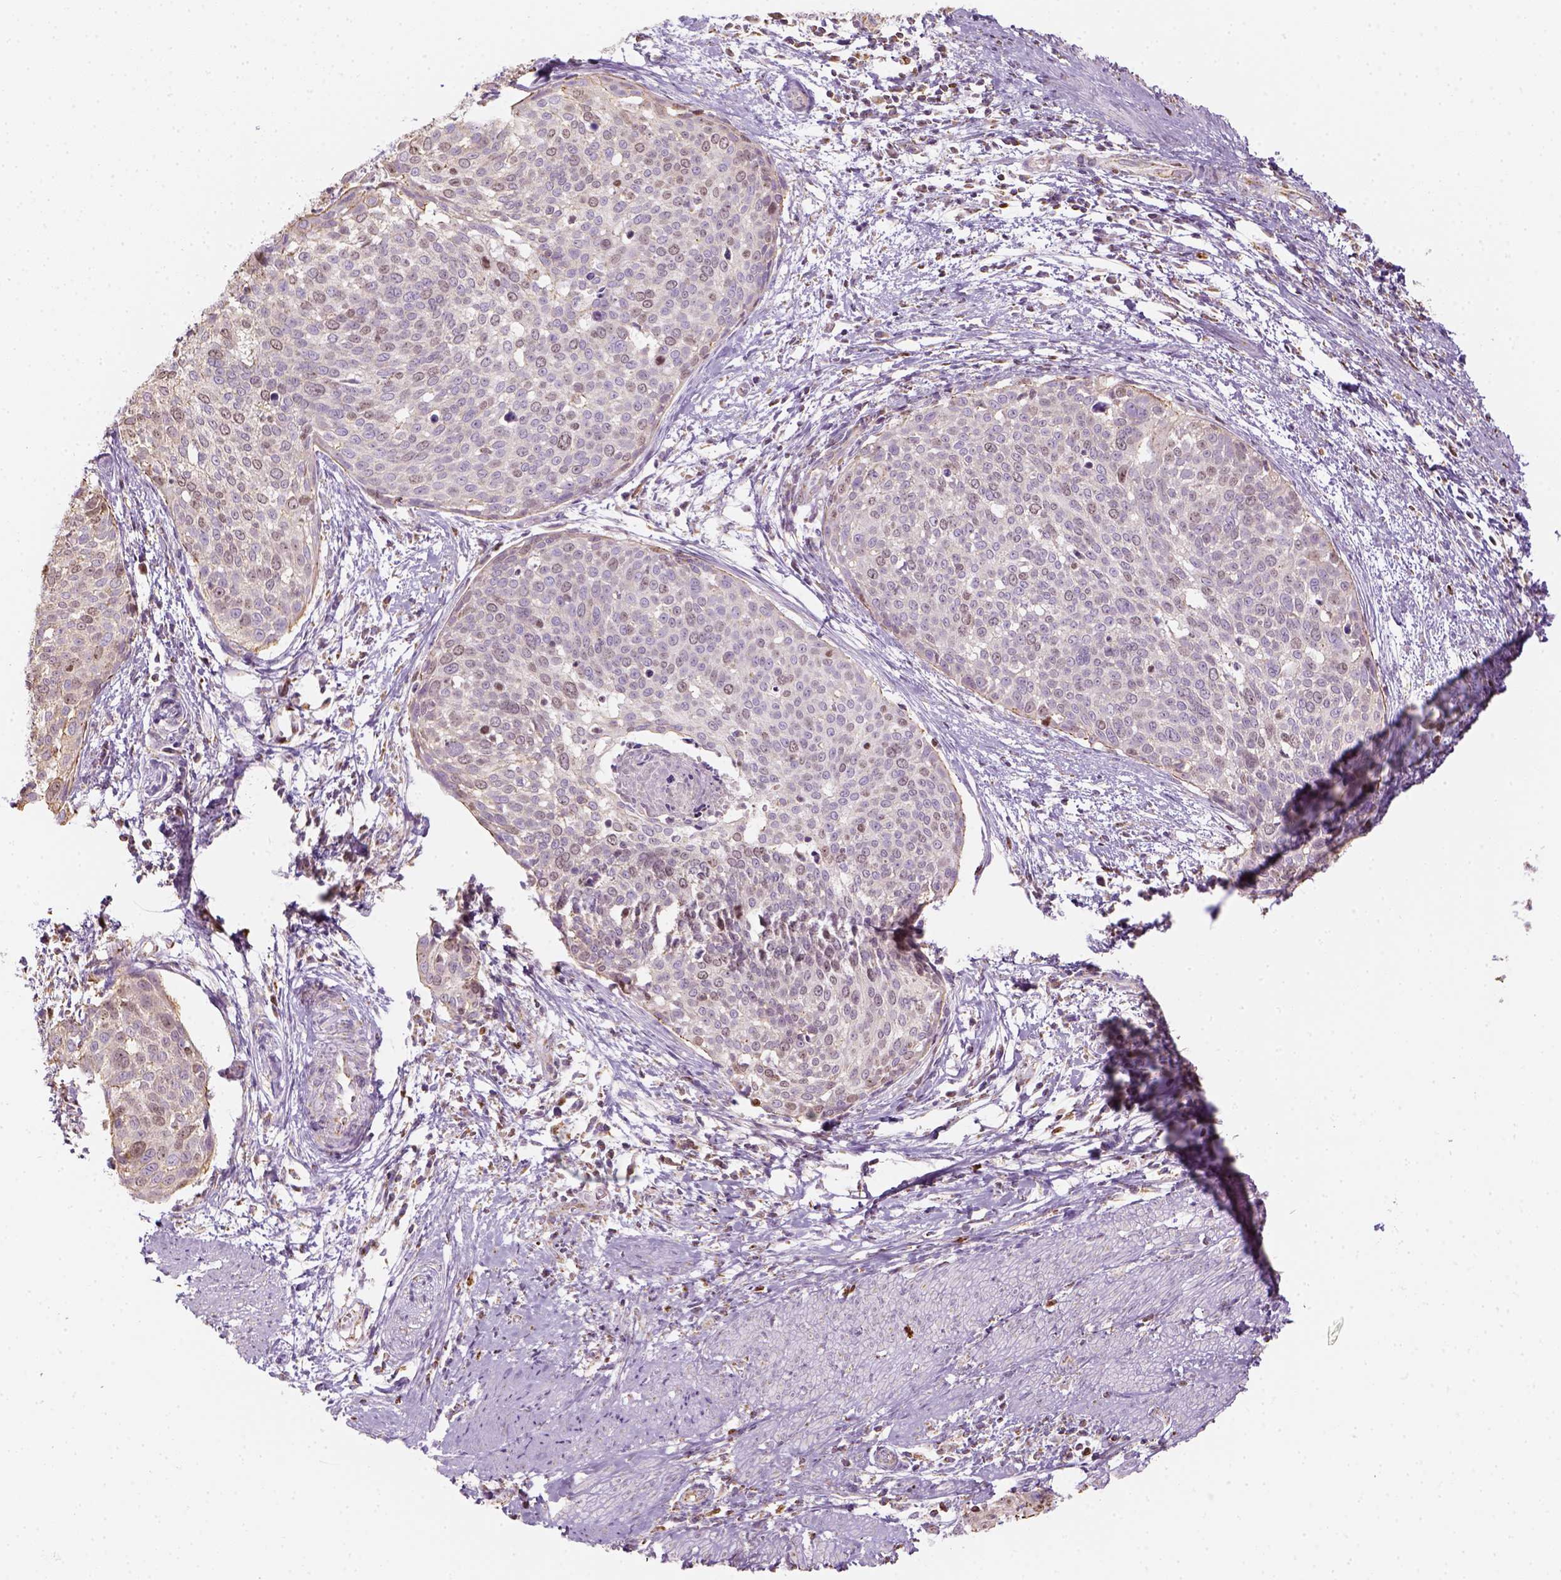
{"staining": {"intensity": "negative", "quantity": "none", "location": "none"}, "tissue": "cervical cancer", "cell_type": "Tumor cells", "image_type": "cancer", "snomed": [{"axis": "morphology", "description": "Squamous cell carcinoma, NOS"}, {"axis": "topography", "description": "Cervix"}], "caption": "A high-resolution micrograph shows immunohistochemistry (IHC) staining of squamous cell carcinoma (cervical), which reveals no significant staining in tumor cells.", "gene": "LCA5", "patient": {"sex": "female", "age": 39}}